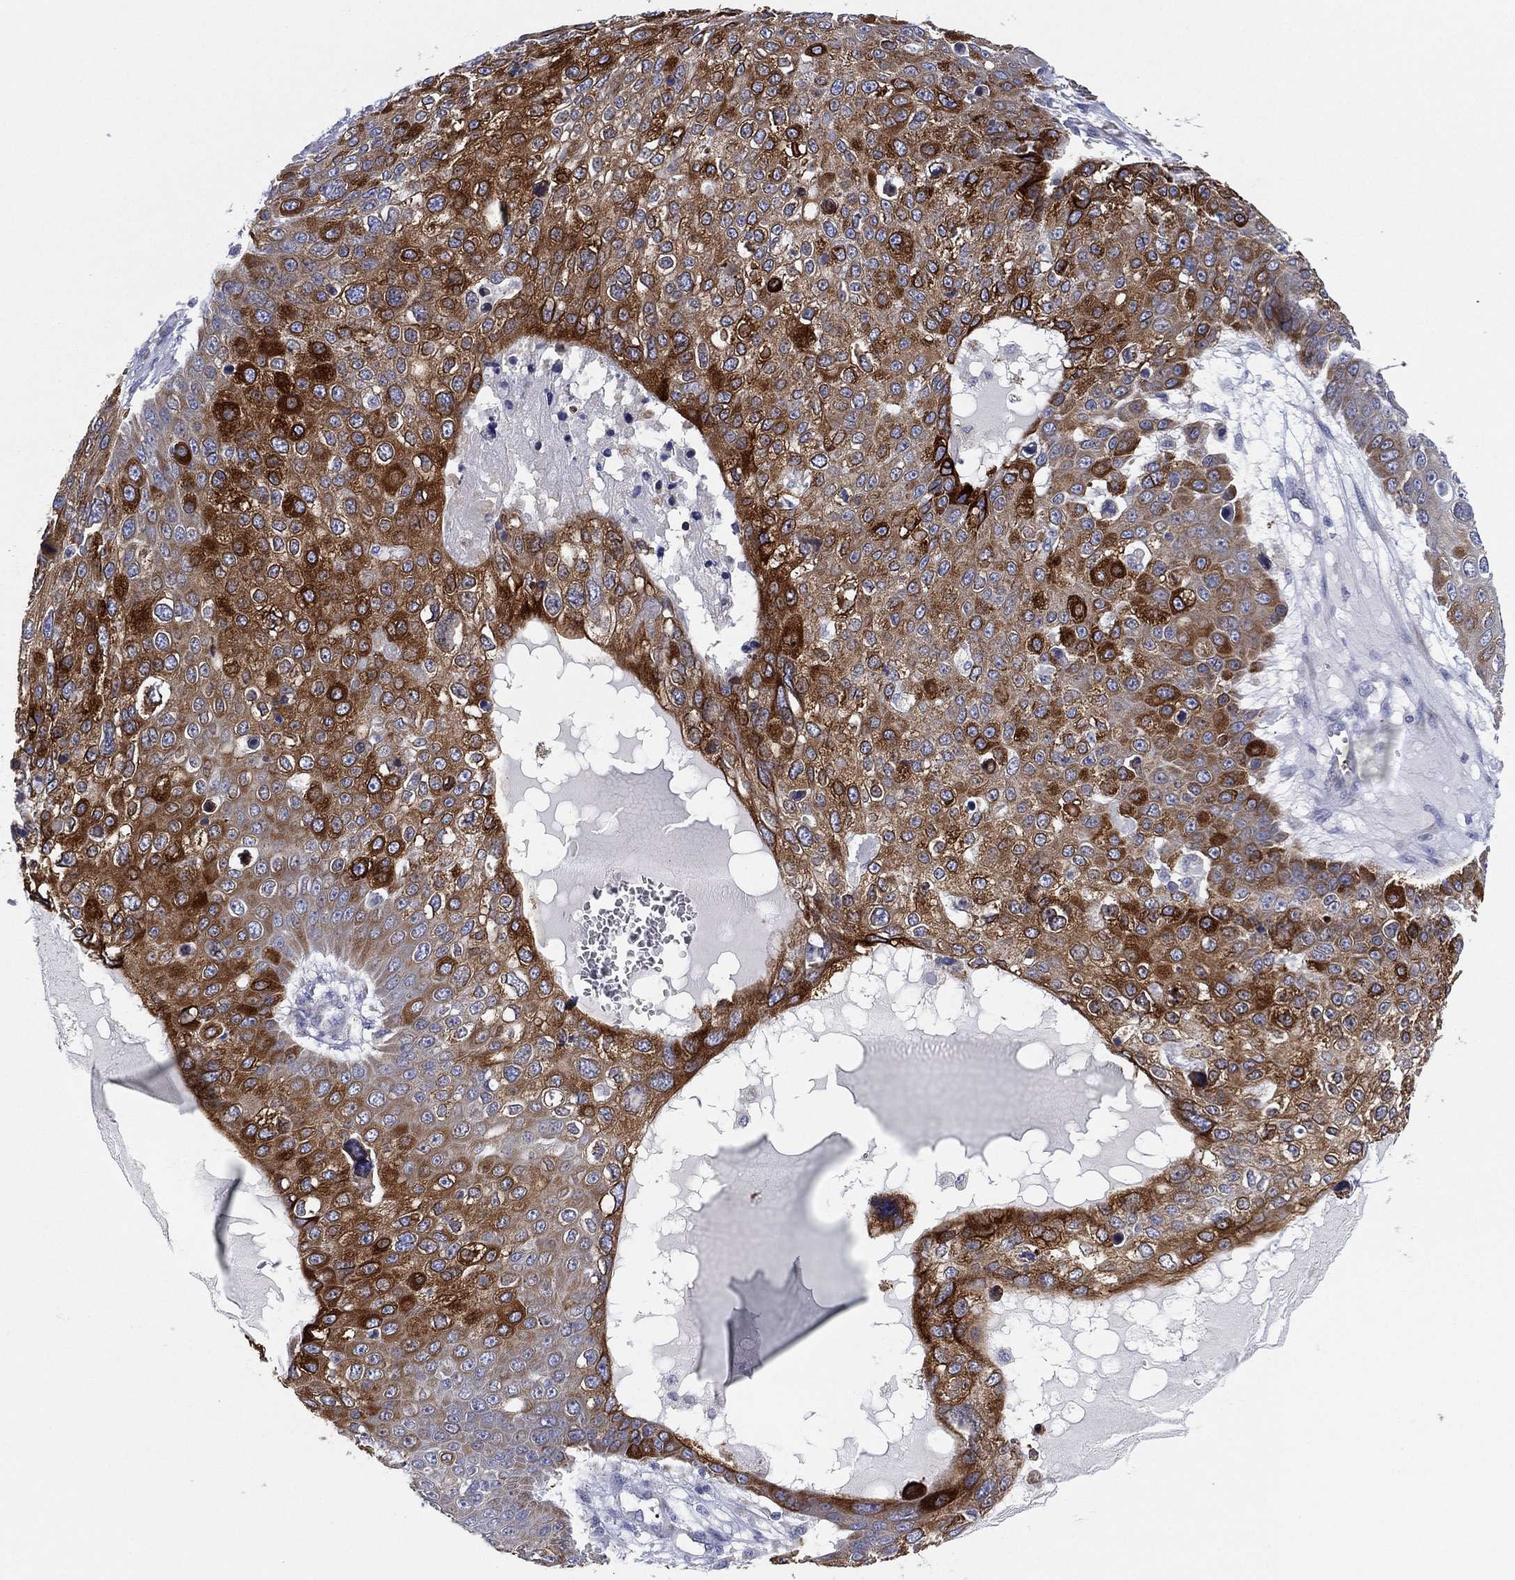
{"staining": {"intensity": "strong", "quantity": ">75%", "location": "cytoplasmic/membranous"}, "tissue": "skin cancer", "cell_type": "Tumor cells", "image_type": "cancer", "snomed": [{"axis": "morphology", "description": "Squamous cell carcinoma, NOS"}, {"axis": "topography", "description": "Skin"}], "caption": "Skin cancer (squamous cell carcinoma) stained with a protein marker exhibits strong staining in tumor cells.", "gene": "TMEM40", "patient": {"sex": "male", "age": 71}}